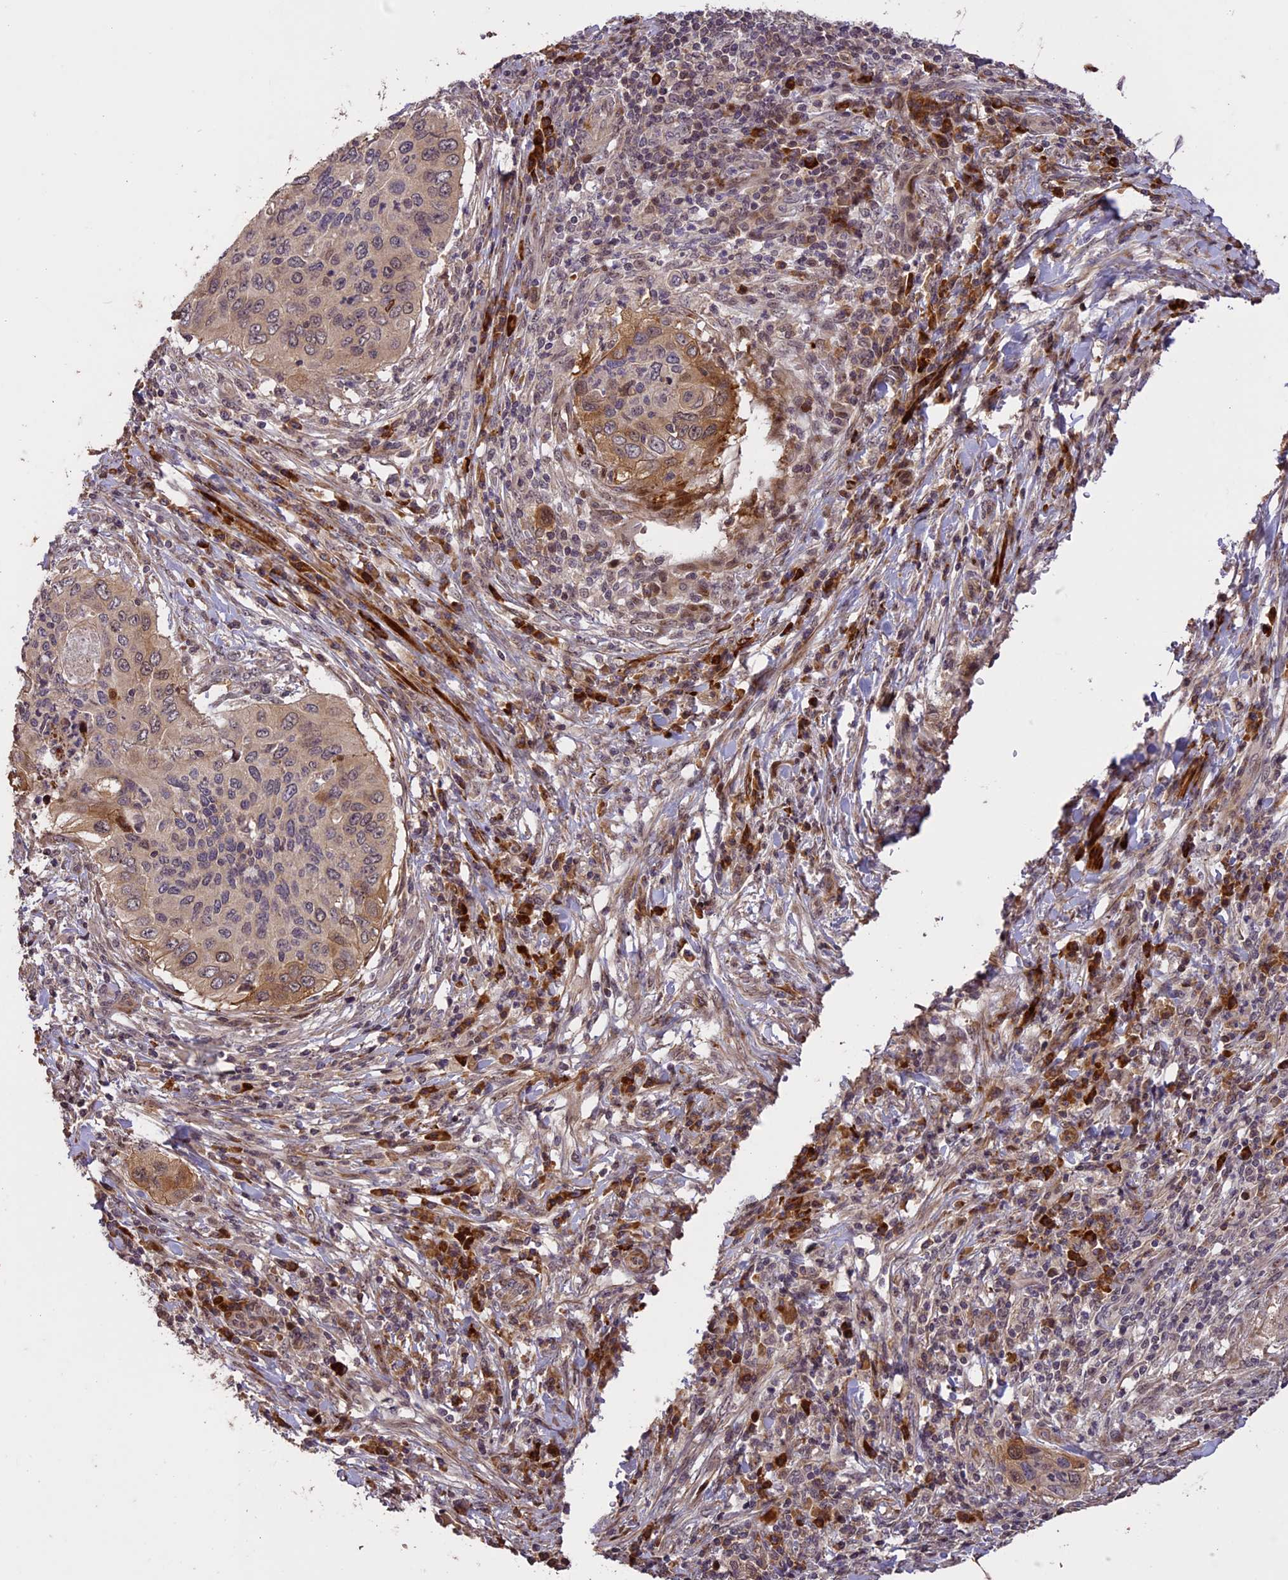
{"staining": {"intensity": "moderate", "quantity": "<25%", "location": "cytoplasmic/membranous"}, "tissue": "cervical cancer", "cell_type": "Tumor cells", "image_type": "cancer", "snomed": [{"axis": "morphology", "description": "Squamous cell carcinoma, NOS"}, {"axis": "topography", "description": "Cervix"}], "caption": "About <25% of tumor cells in human cervical squamous cell carcinoma demonstrate moderate cytoplasmic/membranous protein expression as visualized by brown immunohistochemical staining.", "gene": "ENHO", "patient": {"sex": "female", "age": 38}}